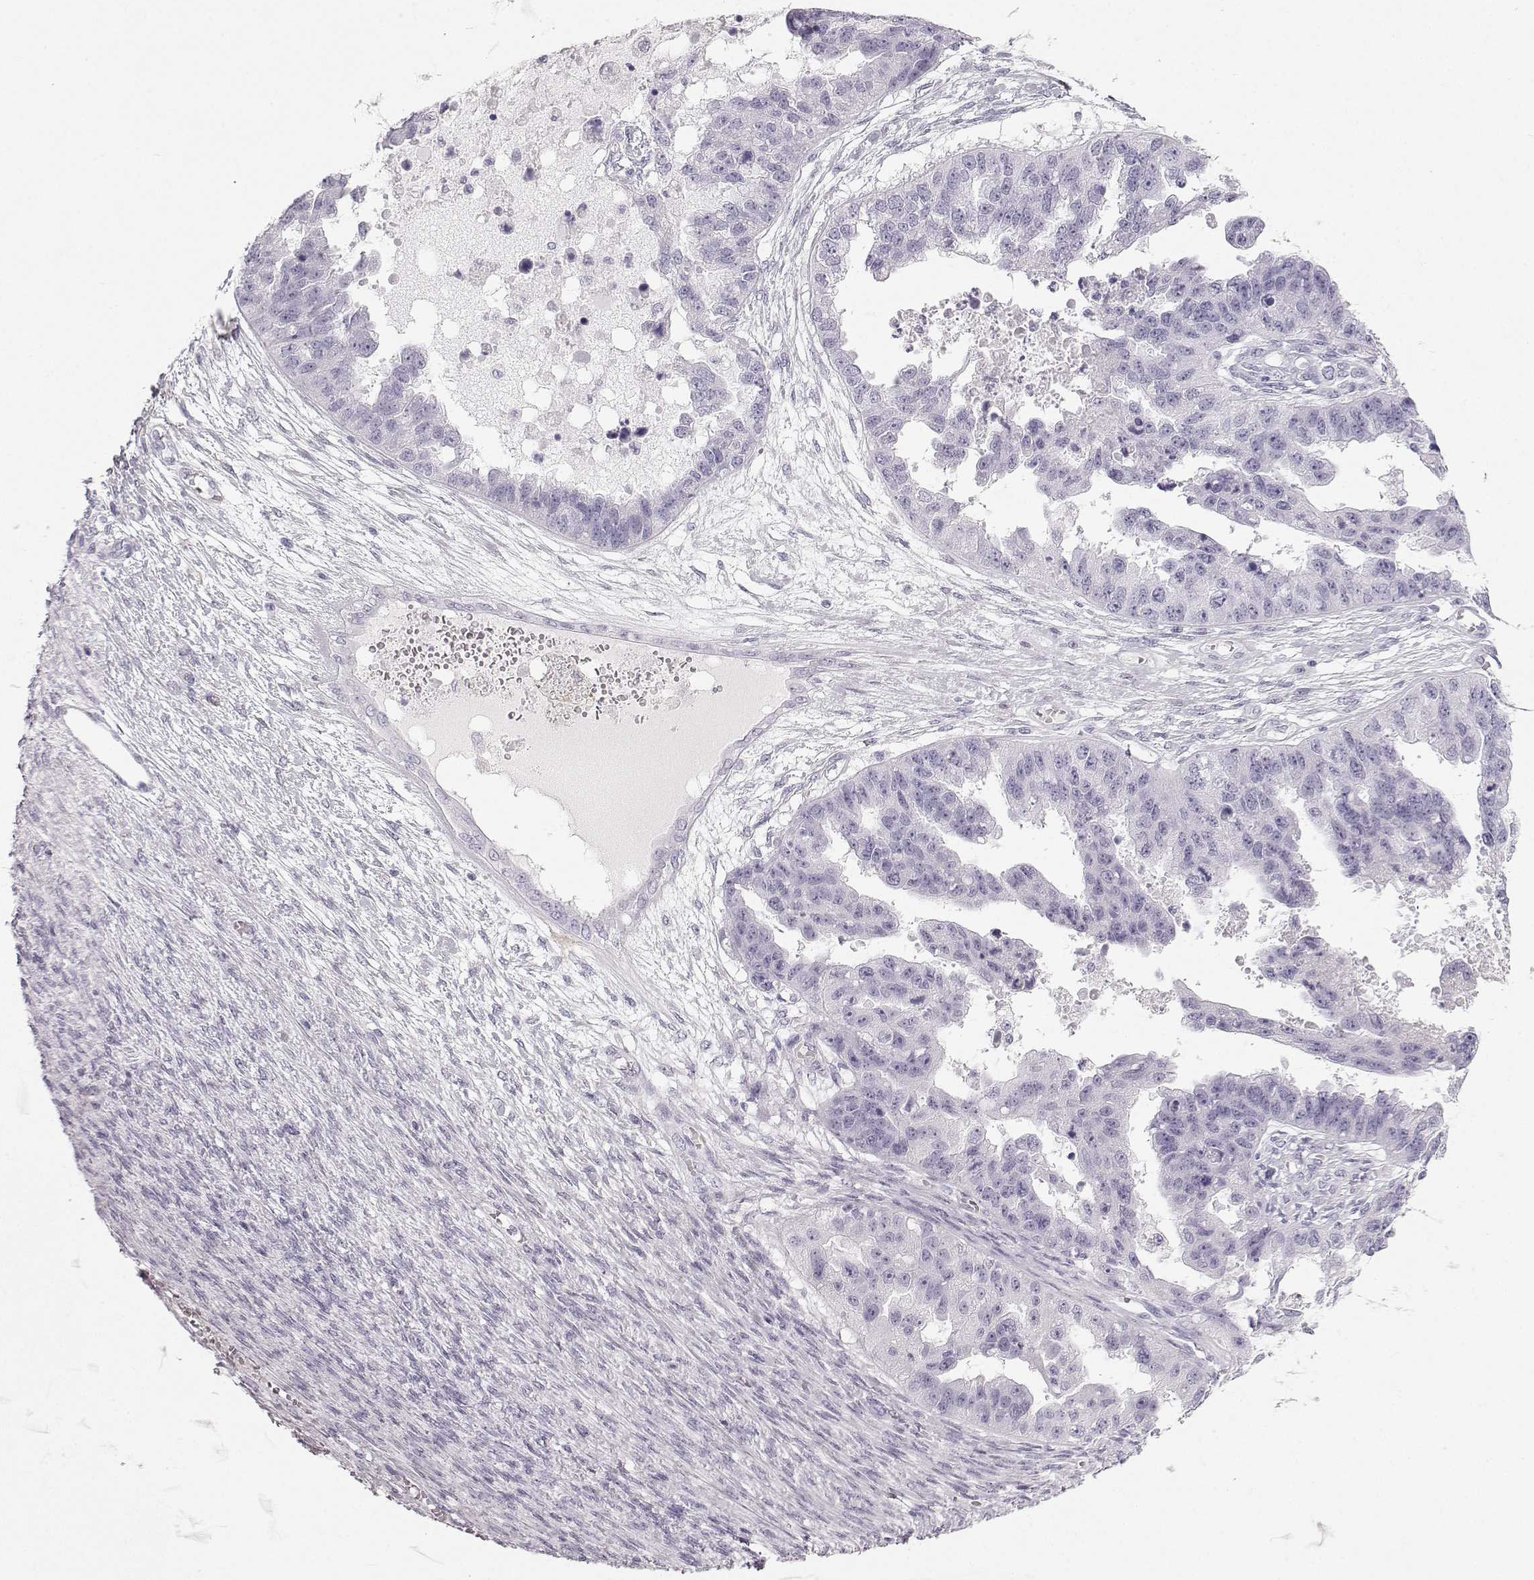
{"staining": {"intensity": "negative", "quantity": "none", "location": "none"}, "tissue": "ovarian cancer", "cell_type": "Tumor cells", "image_type": "cancer", "snomed": [{"axis": "morphology", "description": "Cystadenocarcinoma, serous, NOS"}, {"axis": "topography", "description": "Ovary"}], "caption": "Immunohistochemistry photomicrograph of neoplastic tissue: ovarian cancer stained with DAB (3,3'-diaminobenzidine) shows no significant protein positivity in tumor cells. Brightfield microscopy of immunohistochemistry (IHC) stained with DAB (brown) and hematoxylin (blue), captured at high magnification.", "gene": "CASR", "patient": {"sex": "female", "age": 58}}